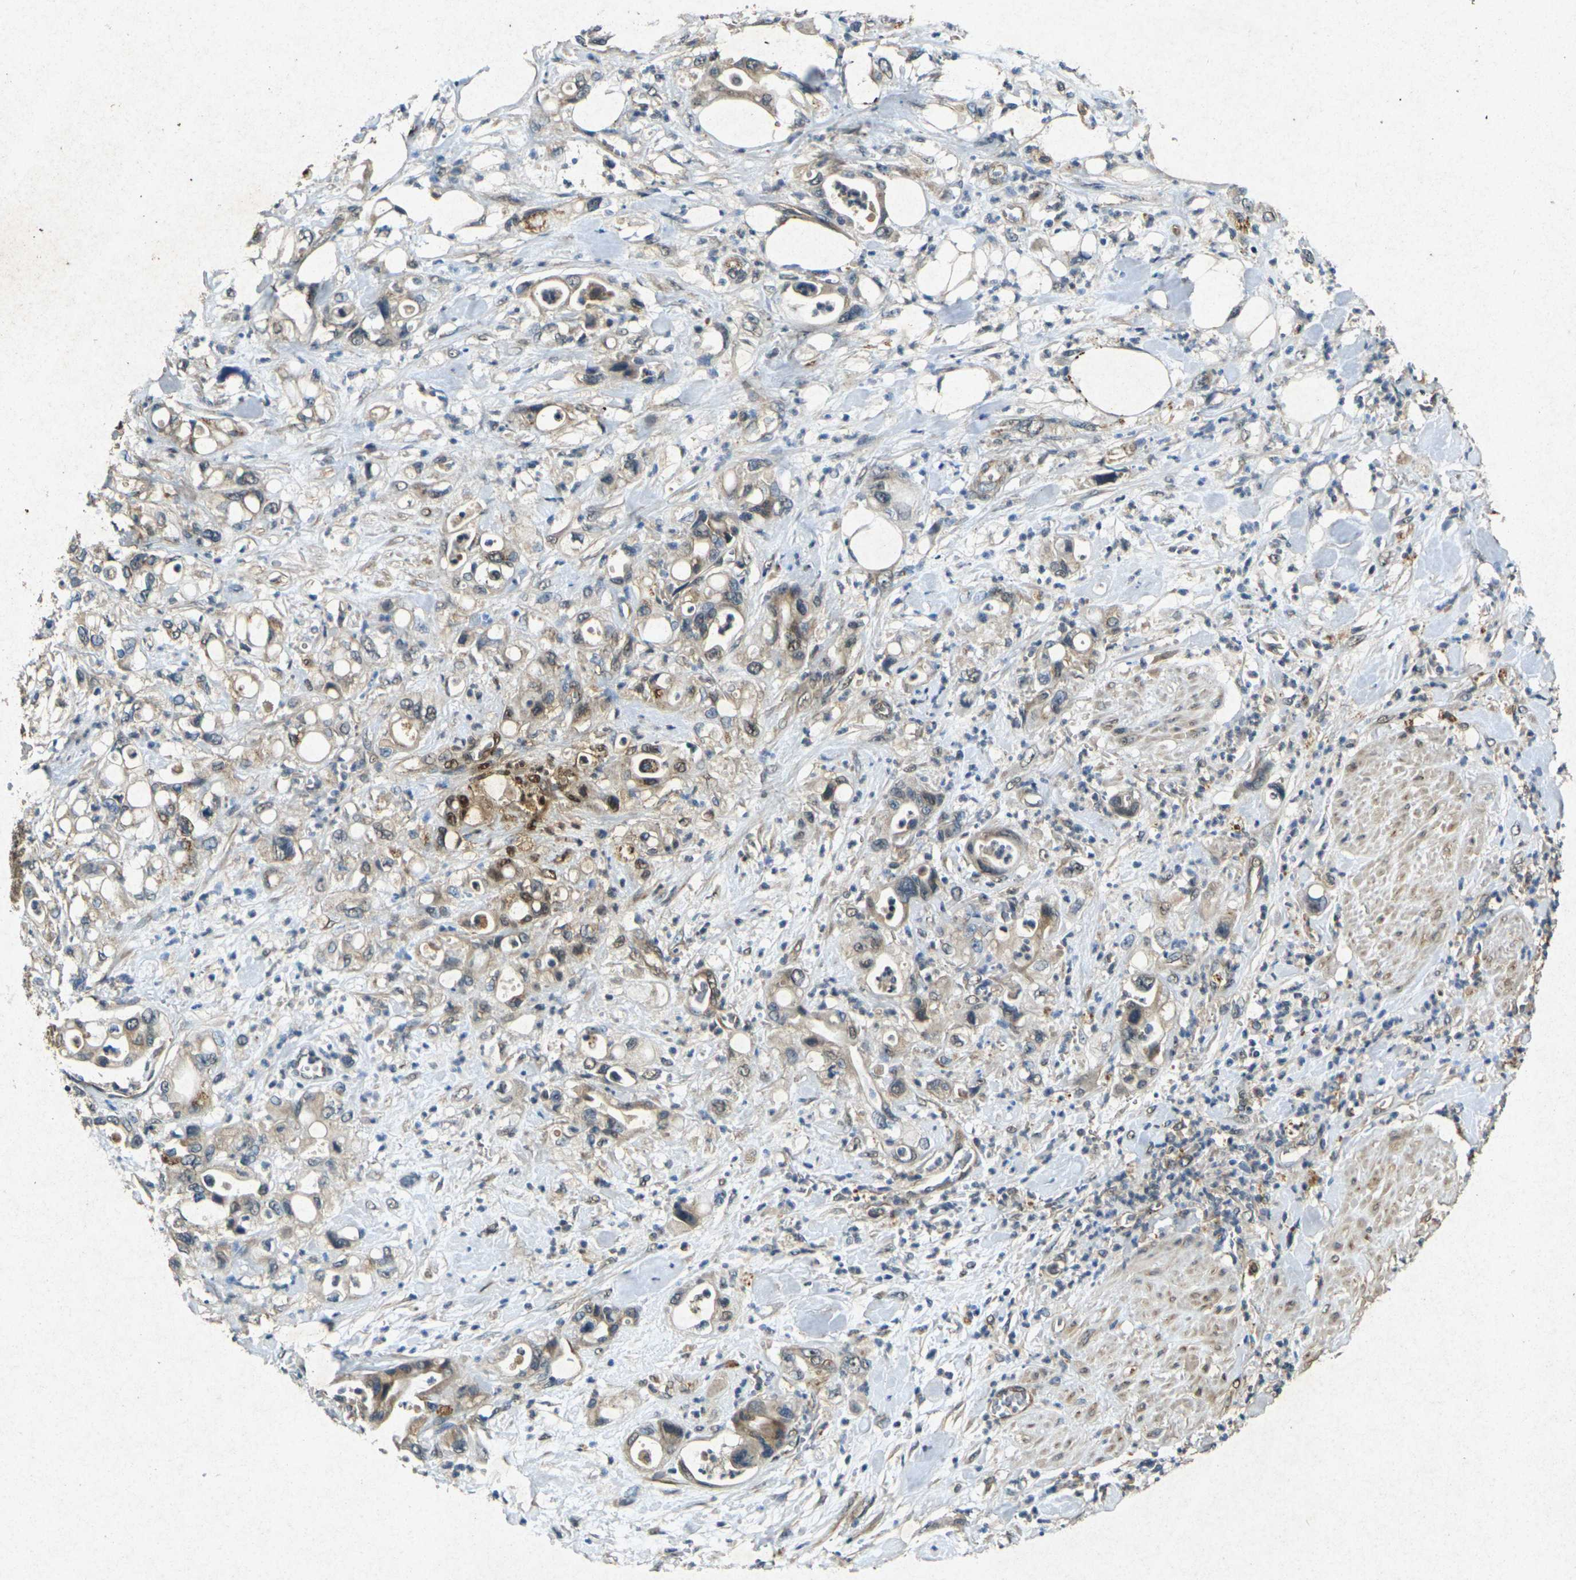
{"staining": {"intensity": "moderate", "quantity": ">75%", "location": "cytoplasmic/membranous"}, "tissue": "pancreatic cancer", "cell_type": "Tumor cells", "image_type": "cancer", "snomed": [{"axis": "morphology", "description": "Adenocarcinoma, NOS"}, {"axis": "topography", "description": "Pancreas"}], "caption": "High-magnification brightfield microscopy of pancreatic cancer (adenocarcinoma) stained with DAB (brown) and counterstained with hematoxylin (blue). tumor cells exhibit moderate cytoplasmic/membranous staining is appreciated in approximately>75% of cells.", "gene": "RGMA", "patient": {"sex": "male", "age": 70}}